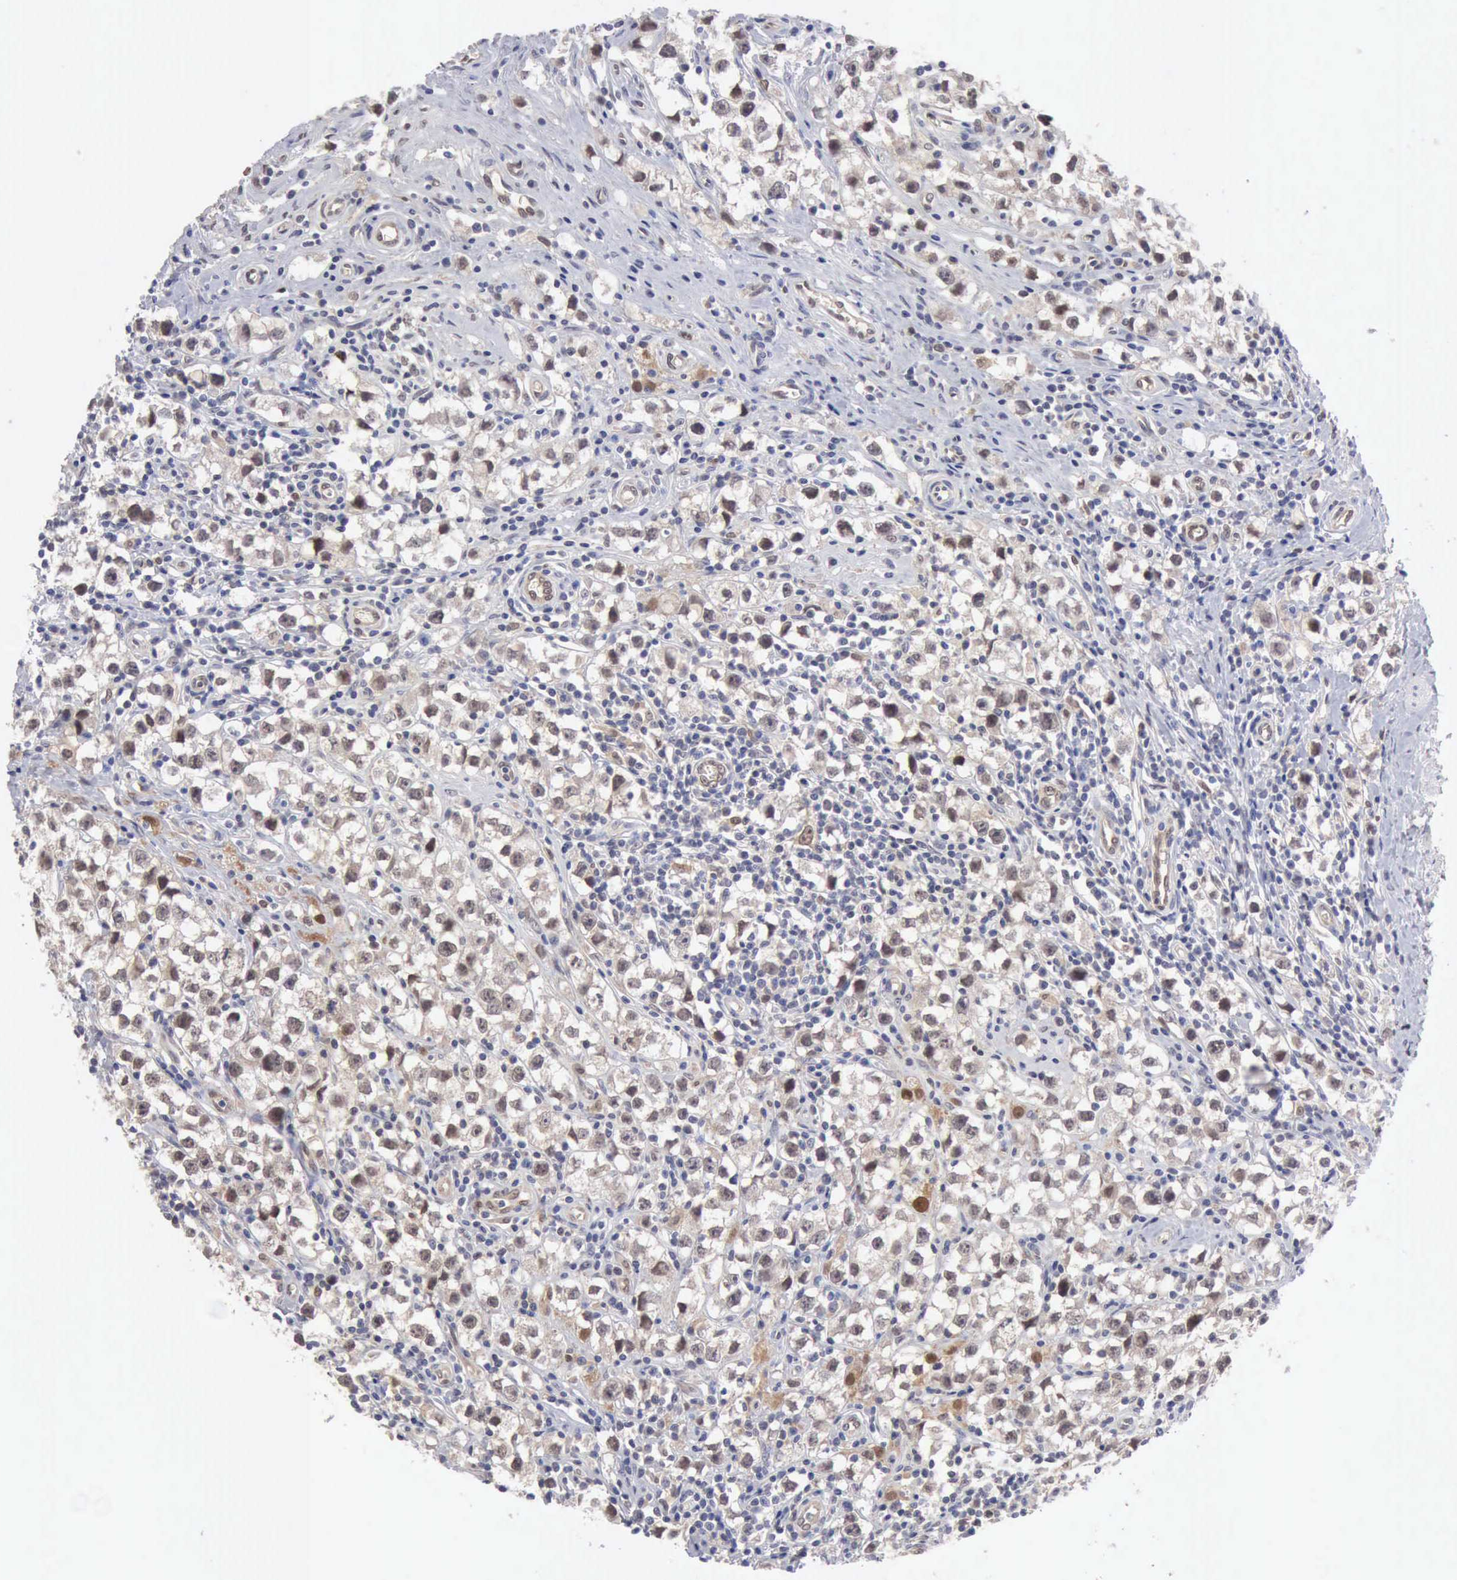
{"staining": {"intensity": "weak", "quantity": "25%-75%", "location": "cytoplasmic/membranous,nuclear"}, "tissue": "testis cancer", "cell_type": "Tumor cells", "image_type": "cancer", "snomed": [{"axis": "morphology", "description": "Seminoma, NOS"}, {"axis": "topography", "description": "Testis"}], "caption": "Seminoma (testis) stained for a protein demonstrates weak cytoplasmic/membranous and nuclear positivity in tumor cells.", "gene": "PTGR2", "patient": {"sex": "male", "age": 35}}